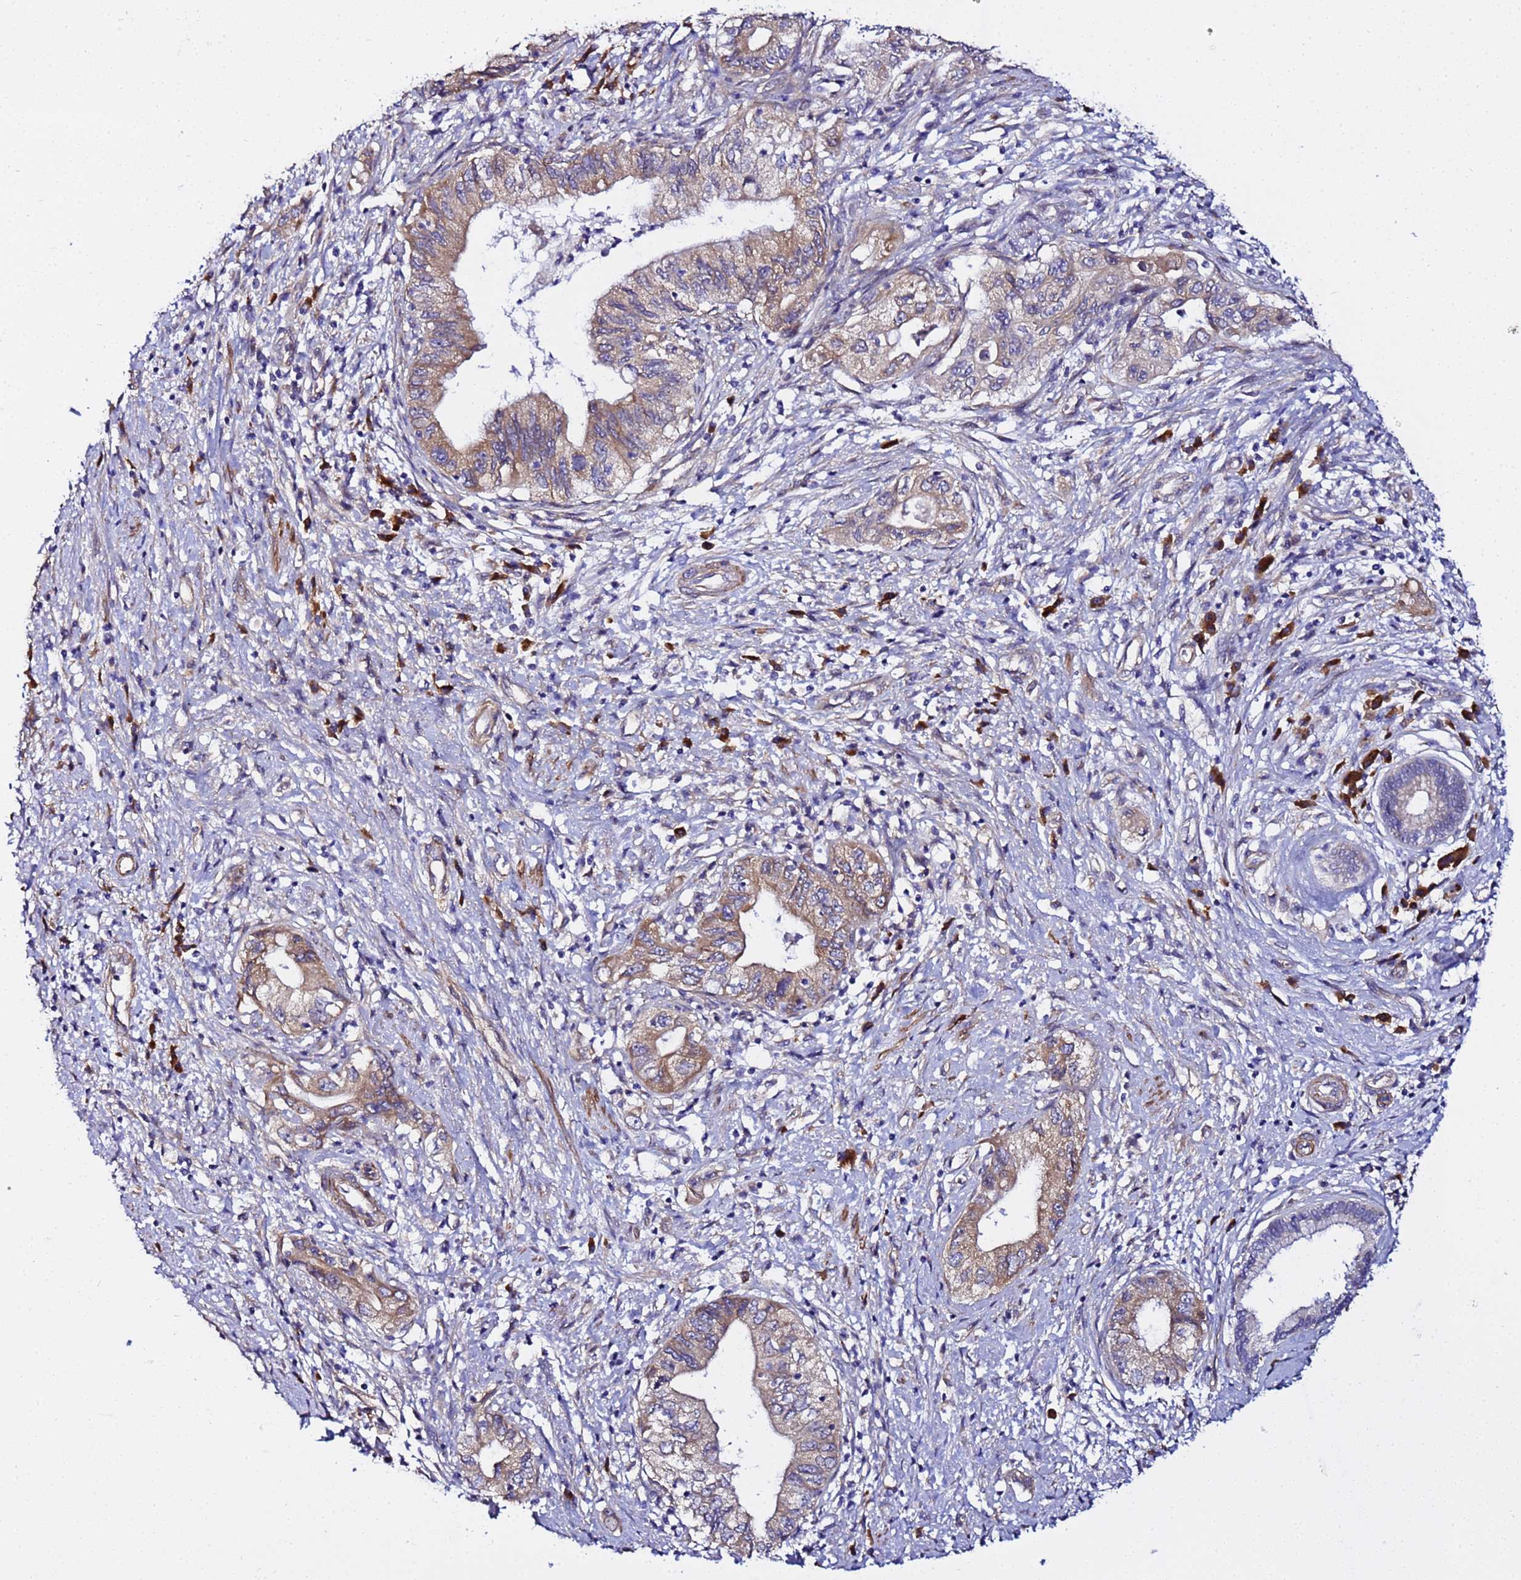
{"staining": {"intensity": "moderate", "quantity": "25%-75%", "location": "cytoplasmic/membranous"}, "tissue": "pancreatic cancer", "cell_type": "Tumor cells", "image_type": "cancer", "snomed": [{"axis": "morphology", "description": "Adenocarcinoma, NOS"}, {"axis": "topography", "description": "Pancreas"}], "caption": "Pancreatic cancer (adenocarcinoma) stained for a protein (brown) shows moderate cytoplasmic/membranous positive expression in about 25%-75% of tumor cells.", "gene": "JRKL", "patient": {"sex": "female", "age": 73}}